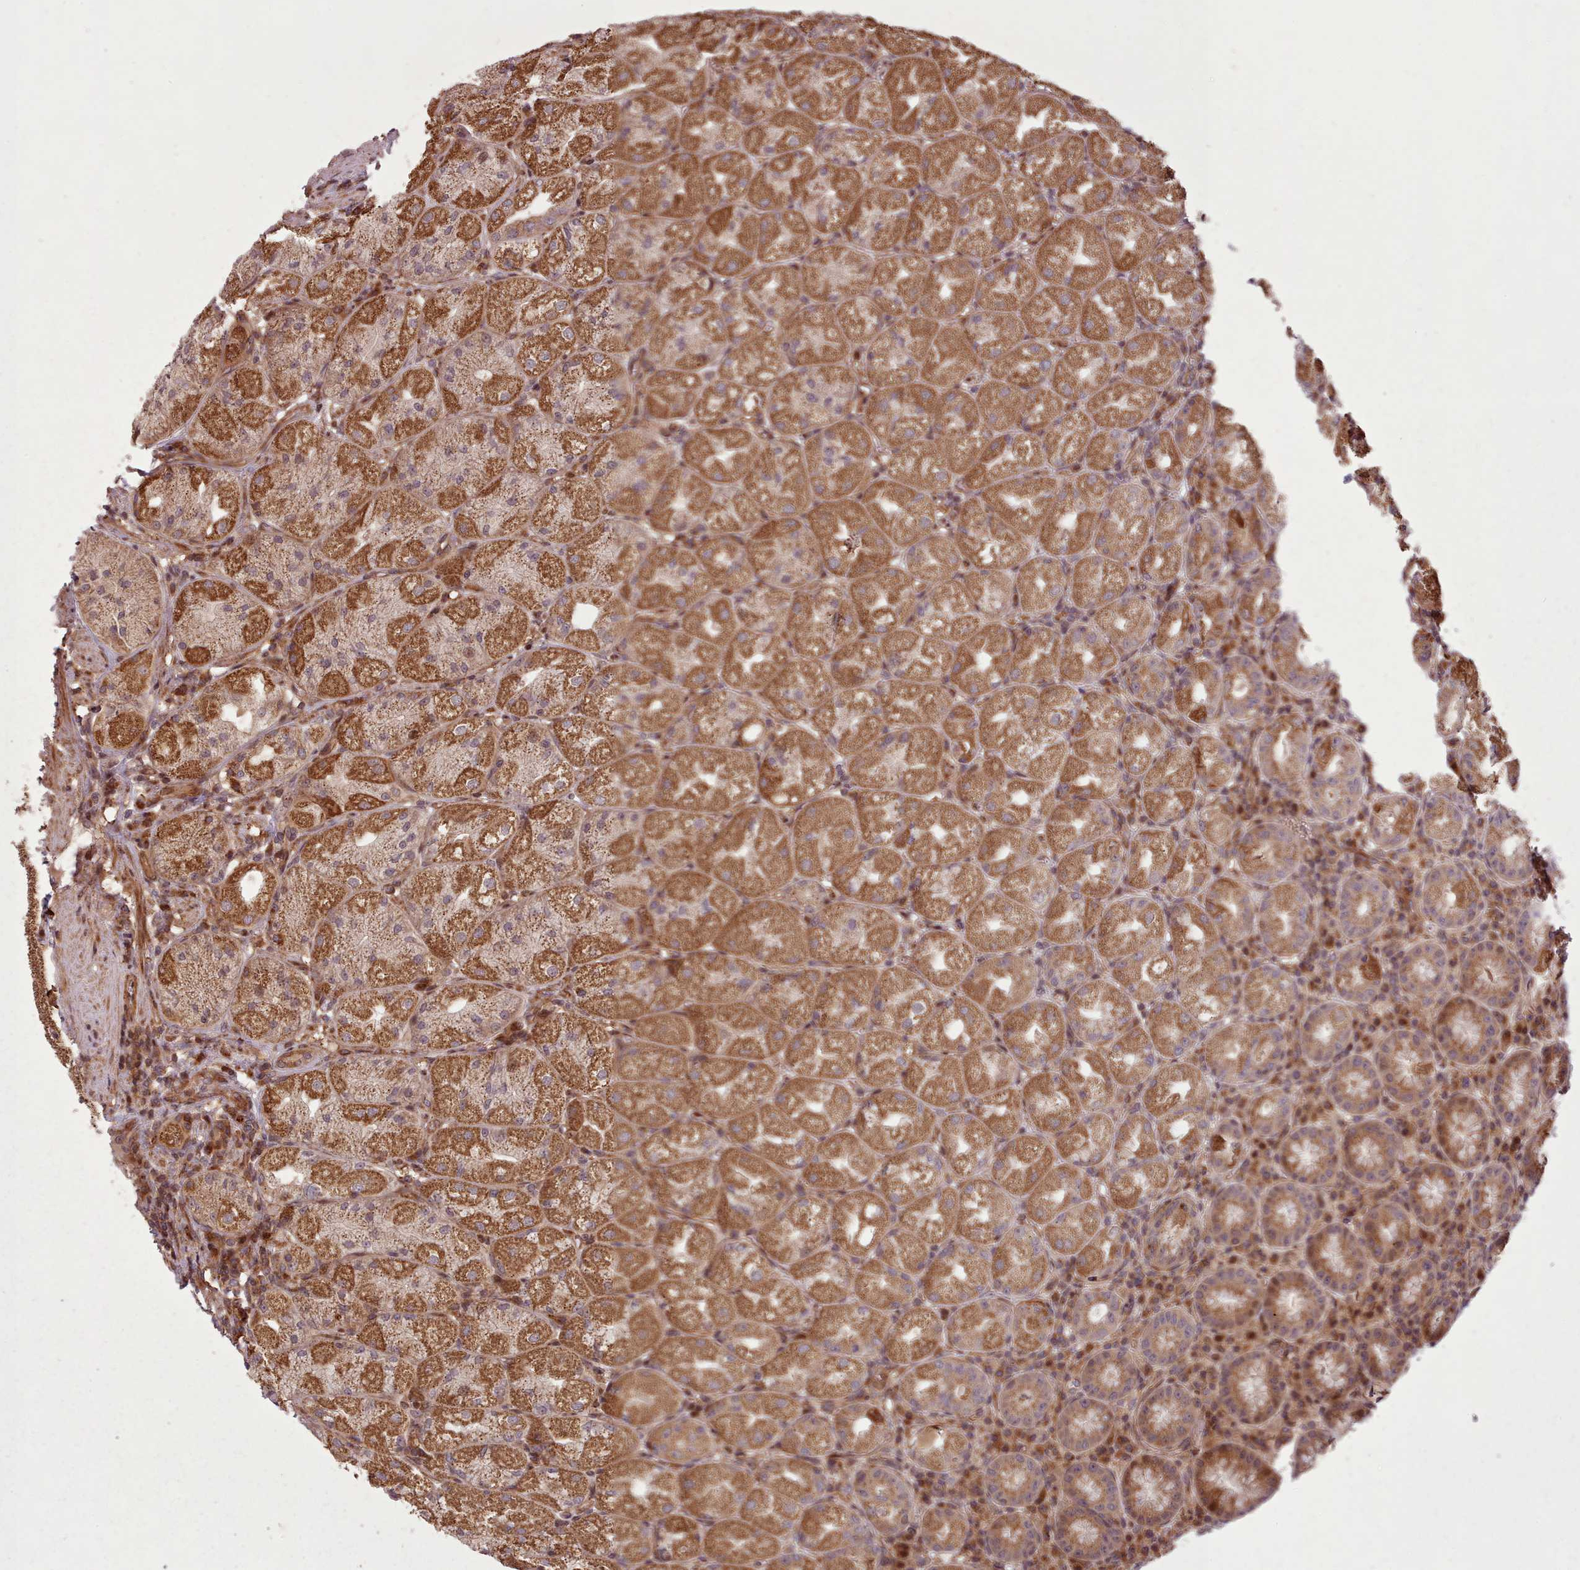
{"staining": {"intensity": "strong", "quantity": ">75%", "location": "cytoplasmic/membranous"}, "tissue": "stomach", "cell_type": "Glandular cells", "image_type": "normal", "snomed": [{"axis": "morphology", "description": "Normal tissue, NOS"}, {"axis": "topography", "description": "Stomach, upper"}], "caption": "IHC (DAB (3,3'-diaminobenzidine)) staining of benign human stomach shows strong cytoplasmic/membranous protein expression in approximately >75% of glandular cells.", "gene": "NLRP7", "patient": {"sex": "male", "age": 52}}